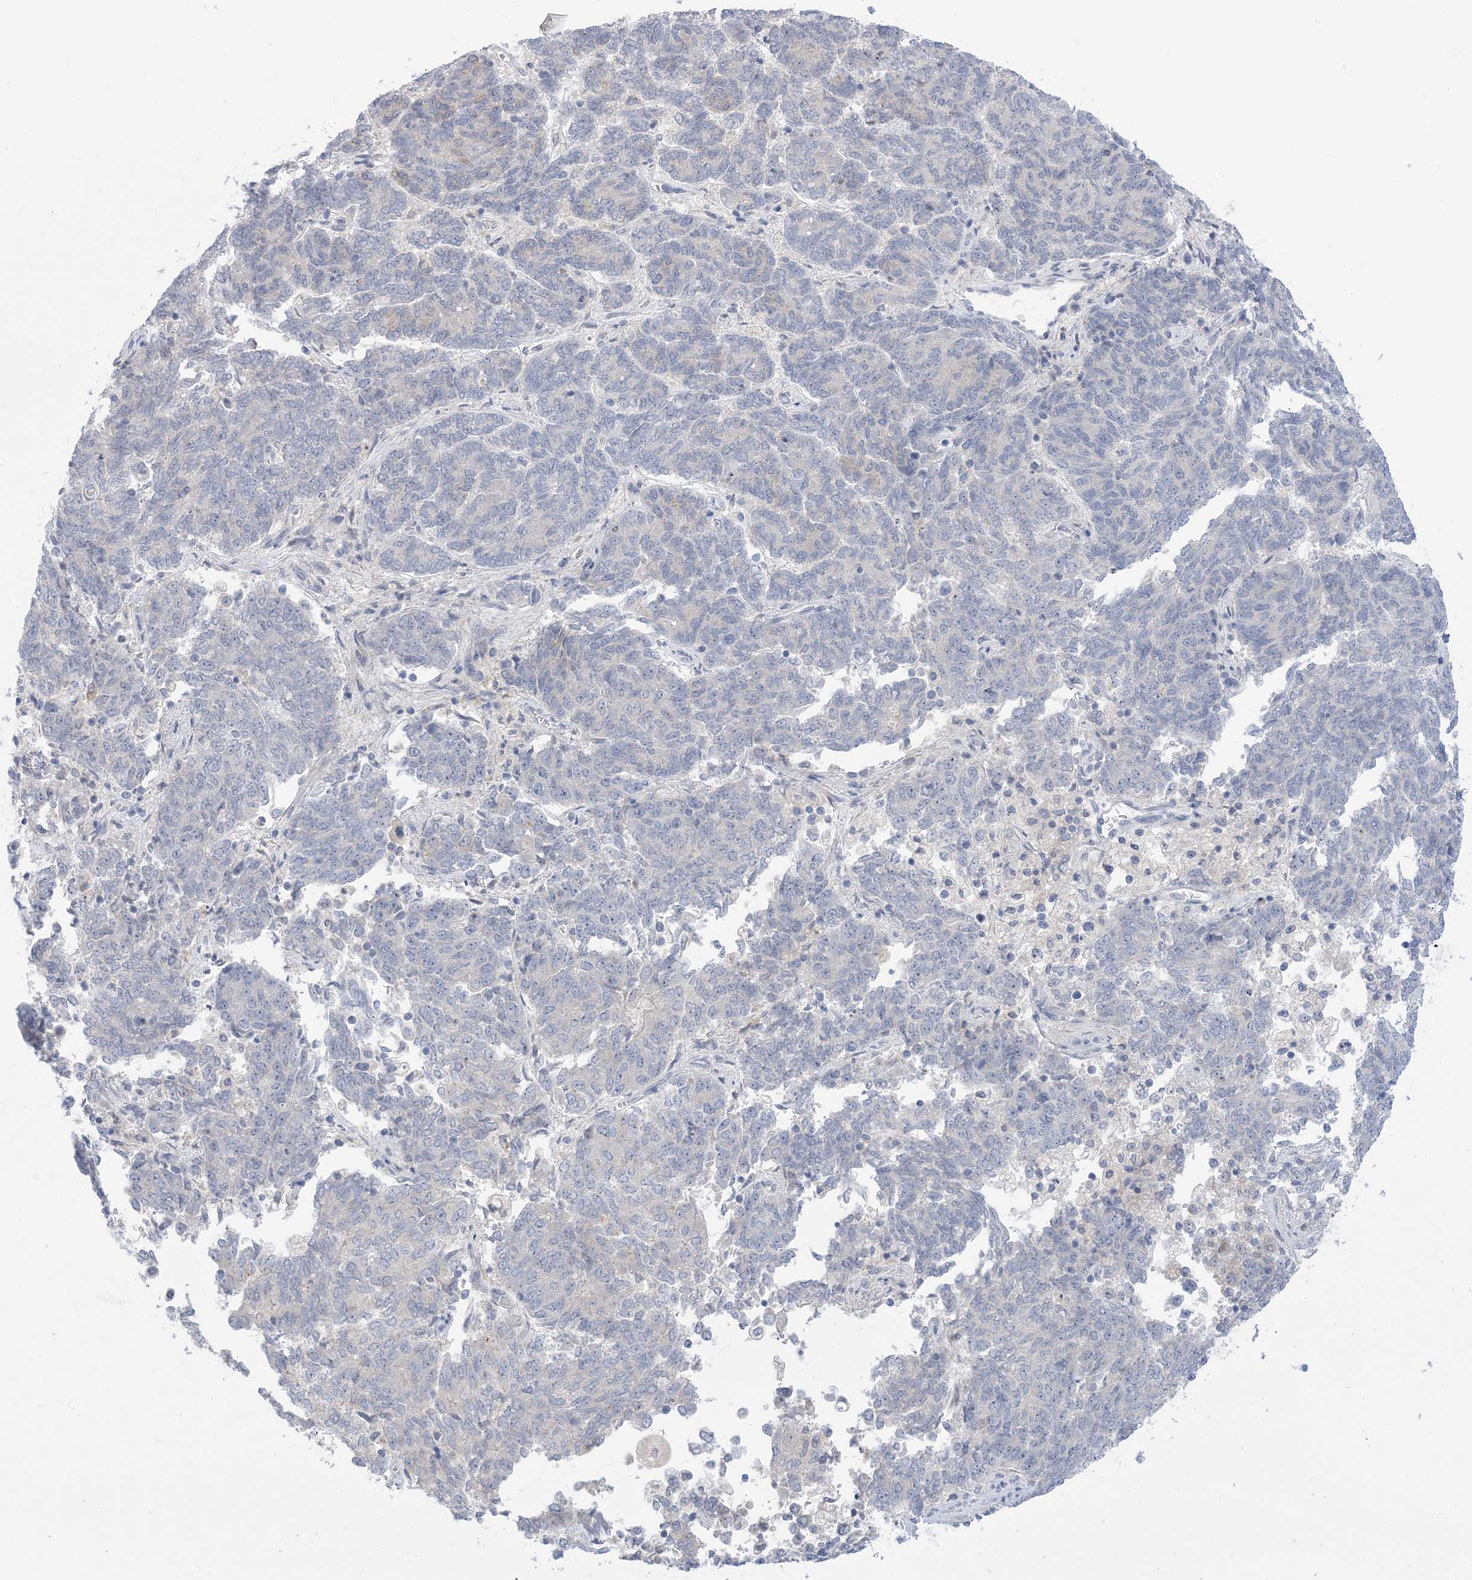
{"staining": {"intensity": "negative", "quantity": "none", "location": "none"}, "tissue": "endometrial cancer", "cell_type": "Tumor cells", "image_type": "cancer", "snomed": [{"axis": "morphology", "description": "Adenocarcinoma, NOS"}, {"axis": "topography", "description": "Endometrium"}], "caption": "A high-resolution photomicrograph shows IHC staining of endometrial adenocarcinoma, which exhibits no significant expression in tumor cells.", "gene": "TTYH1", "patient": {"sex": "female", "age": 80}}